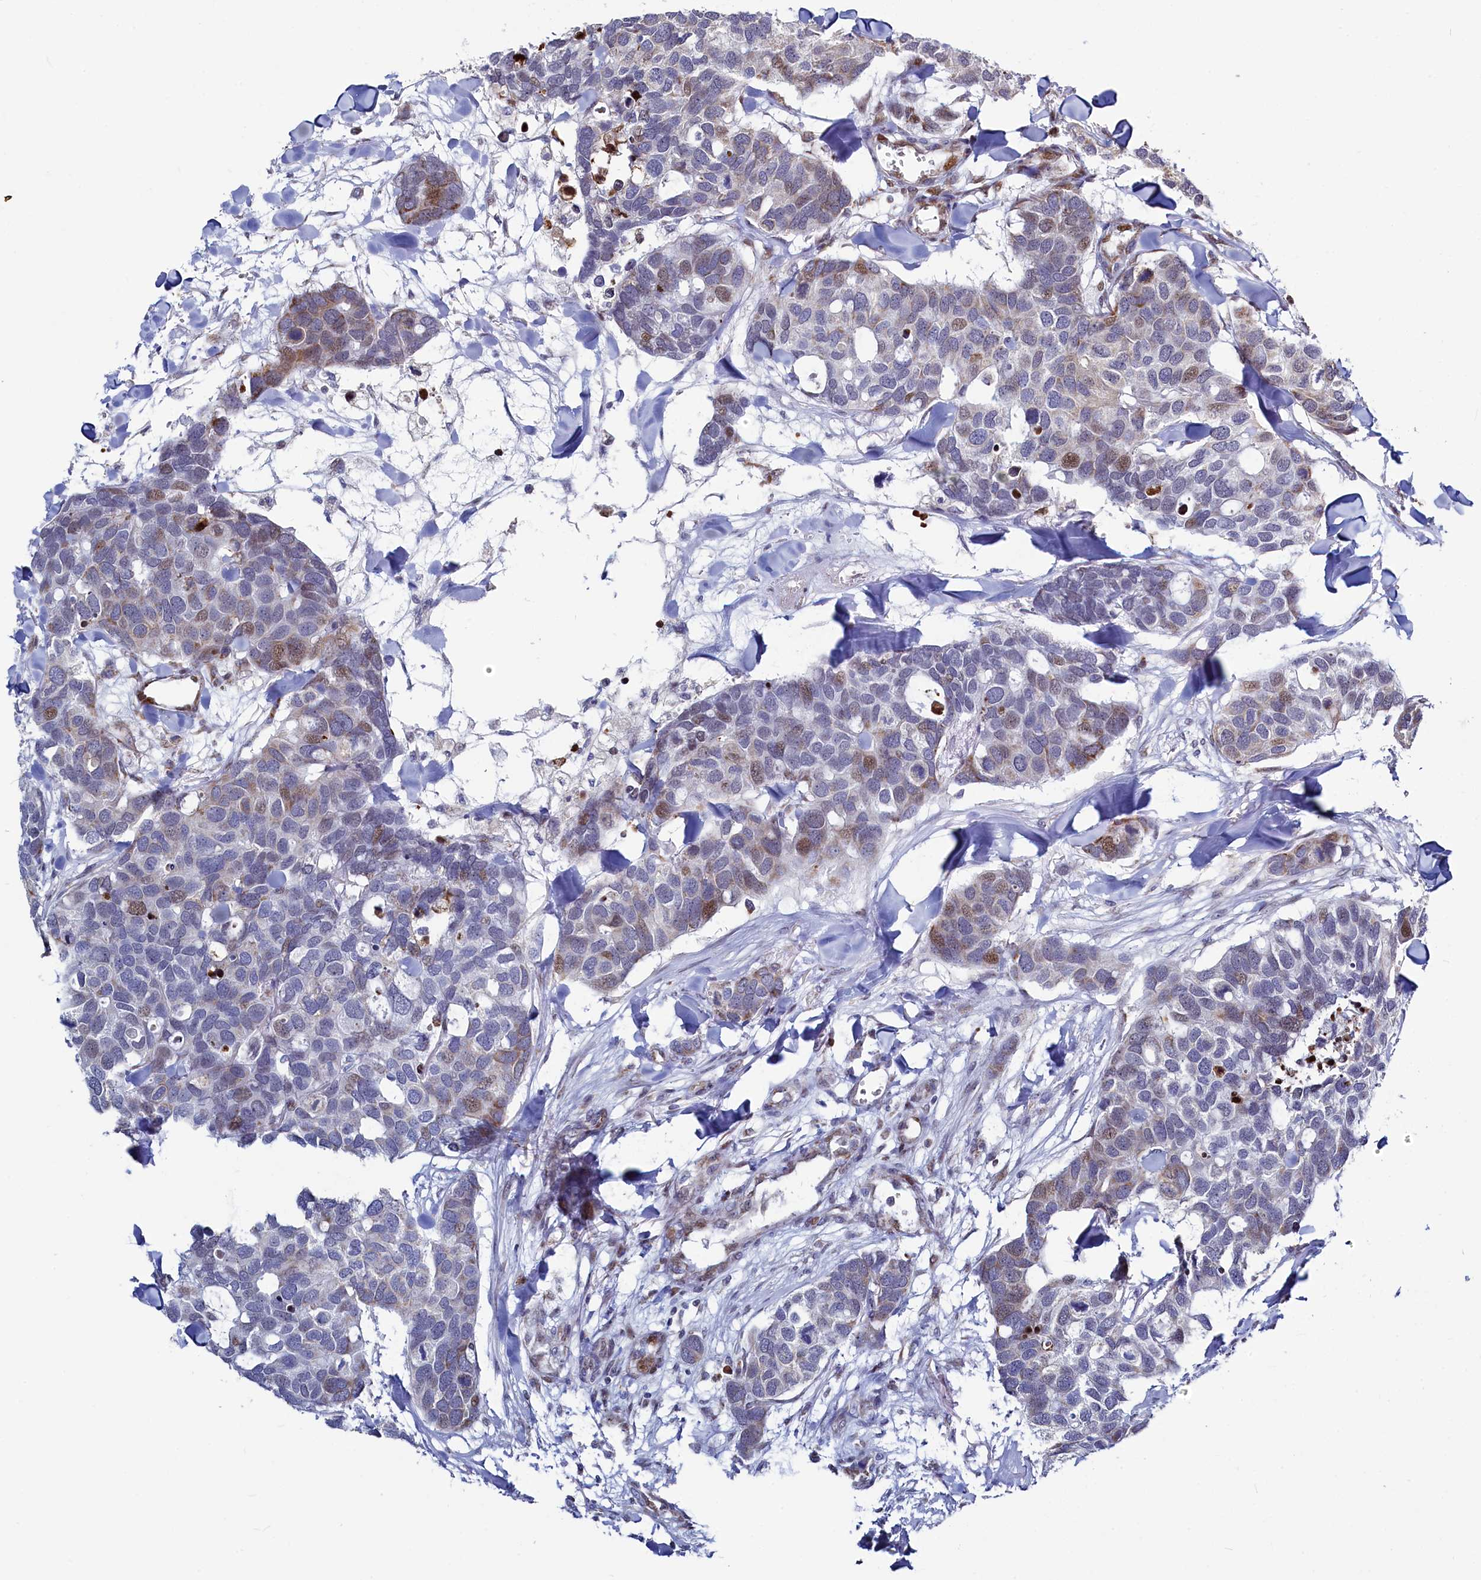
{"staining": {"intensity": "moderate", "quantity": "<25%", "location": "cytoplasmic/membranous,nuclear"}, "tissue": "breast cancer", "cell_type": "Tumor cells", "image_type": "cancer", "snomed": [{"axis": "morphology", "description": "Duct carcinoma"}, {"axis": "topography", "description": "Breast"}], "caption": "The micrograph displays immunohistochemical staining of breast cancer. There is moderate cytoplasmic/membranous and nuclear positivity is present in about <25% of tumor cells.", "gene": "HDGFL3", "patient": {"sex": "female", "age": 83}}